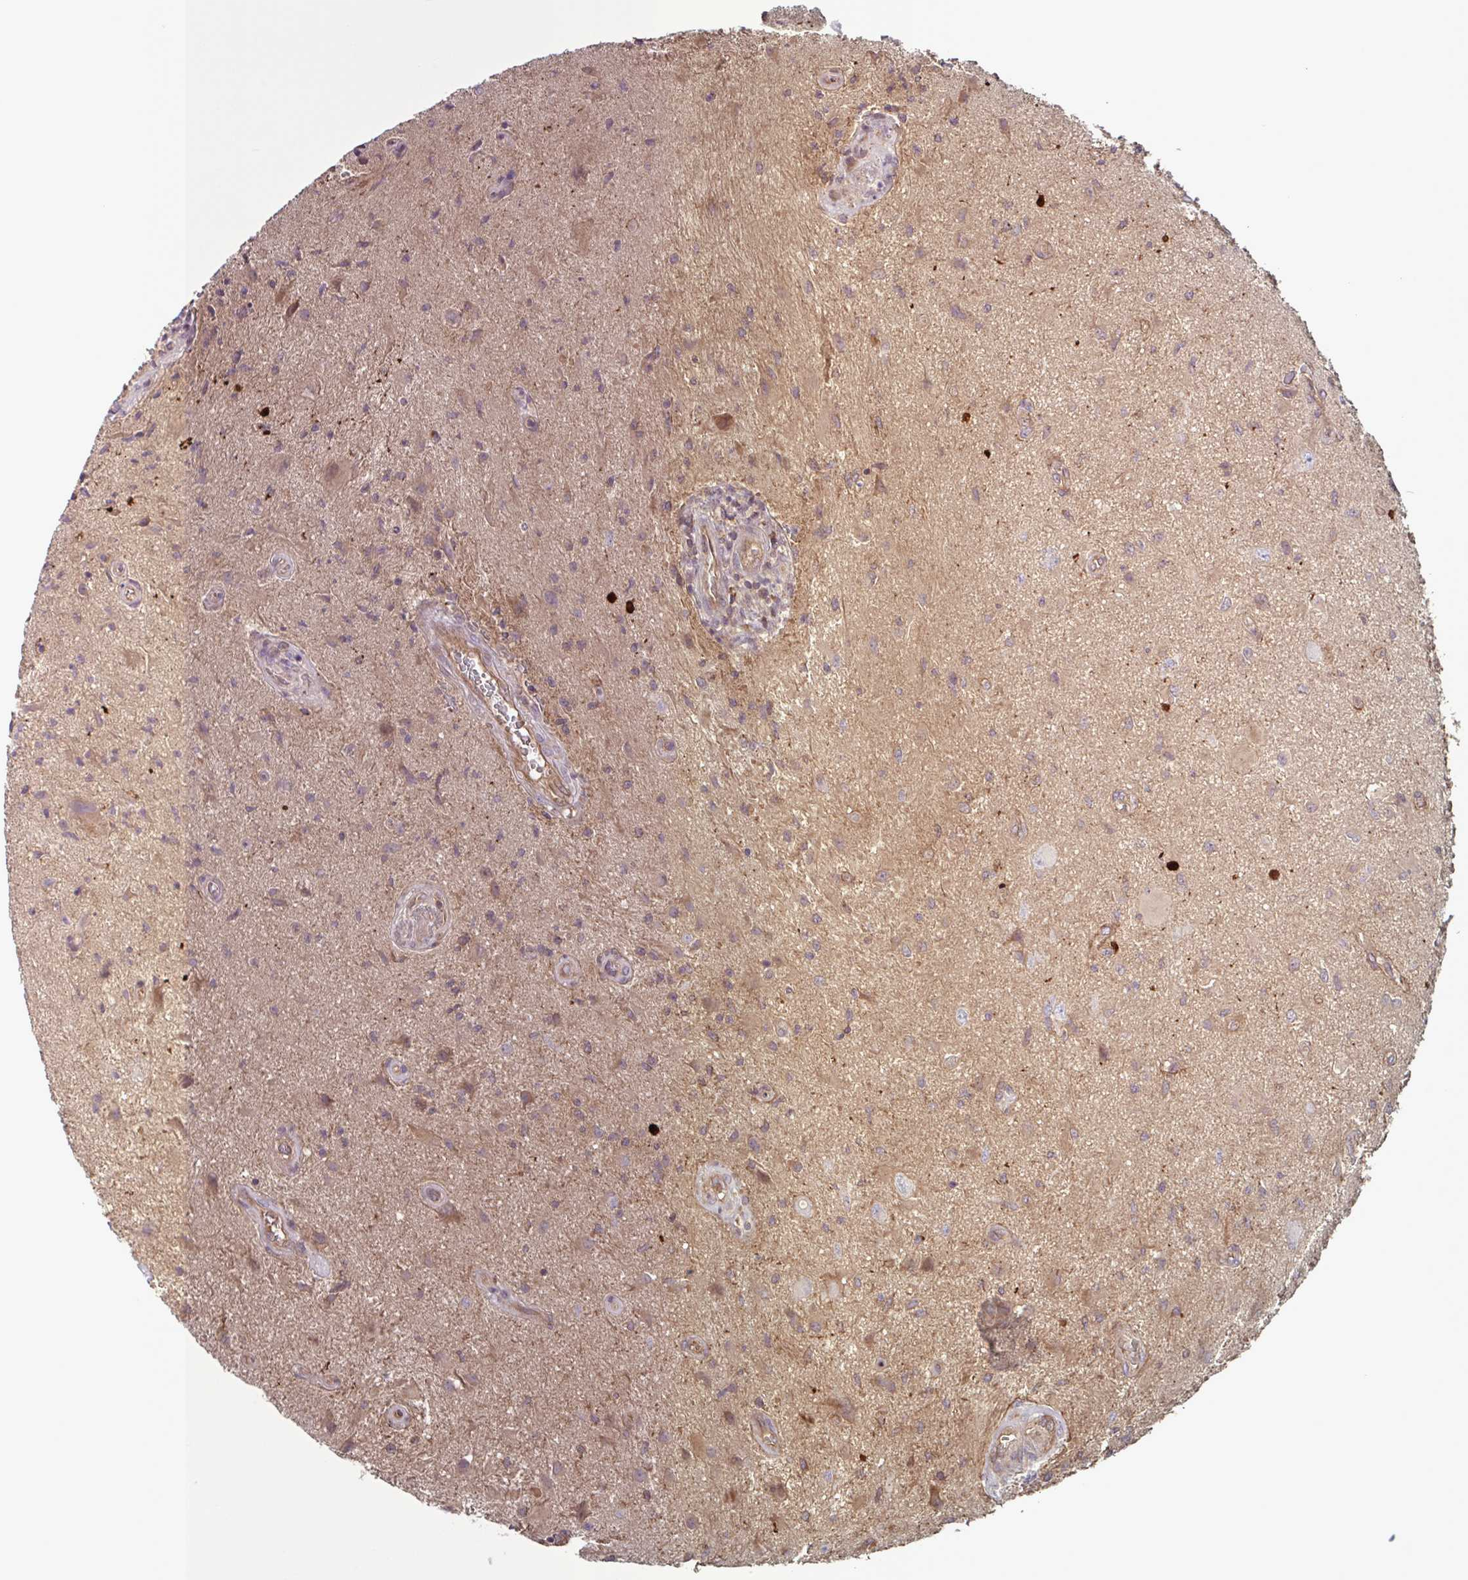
{"staining": {"intensity": "weak", "quantity": ">75%", "location": "cytoplasmic/membranous"}, "tissue": "glioma", "cell_type": "Tumor cells", "image_type": "cancer", "snomed": [{"axis": "morphology", "description": "Glioma, malignant, High grade"}, {"axis": "topography", "description": "Brain"}], "caption": "Protein expression by immunohistochemistry reveals weak cytoplasmic/membranous staining in about >75% of tumor cells in glioma.", "gene": "GLTP", "patient": {"sex": "male", "age": 67}}